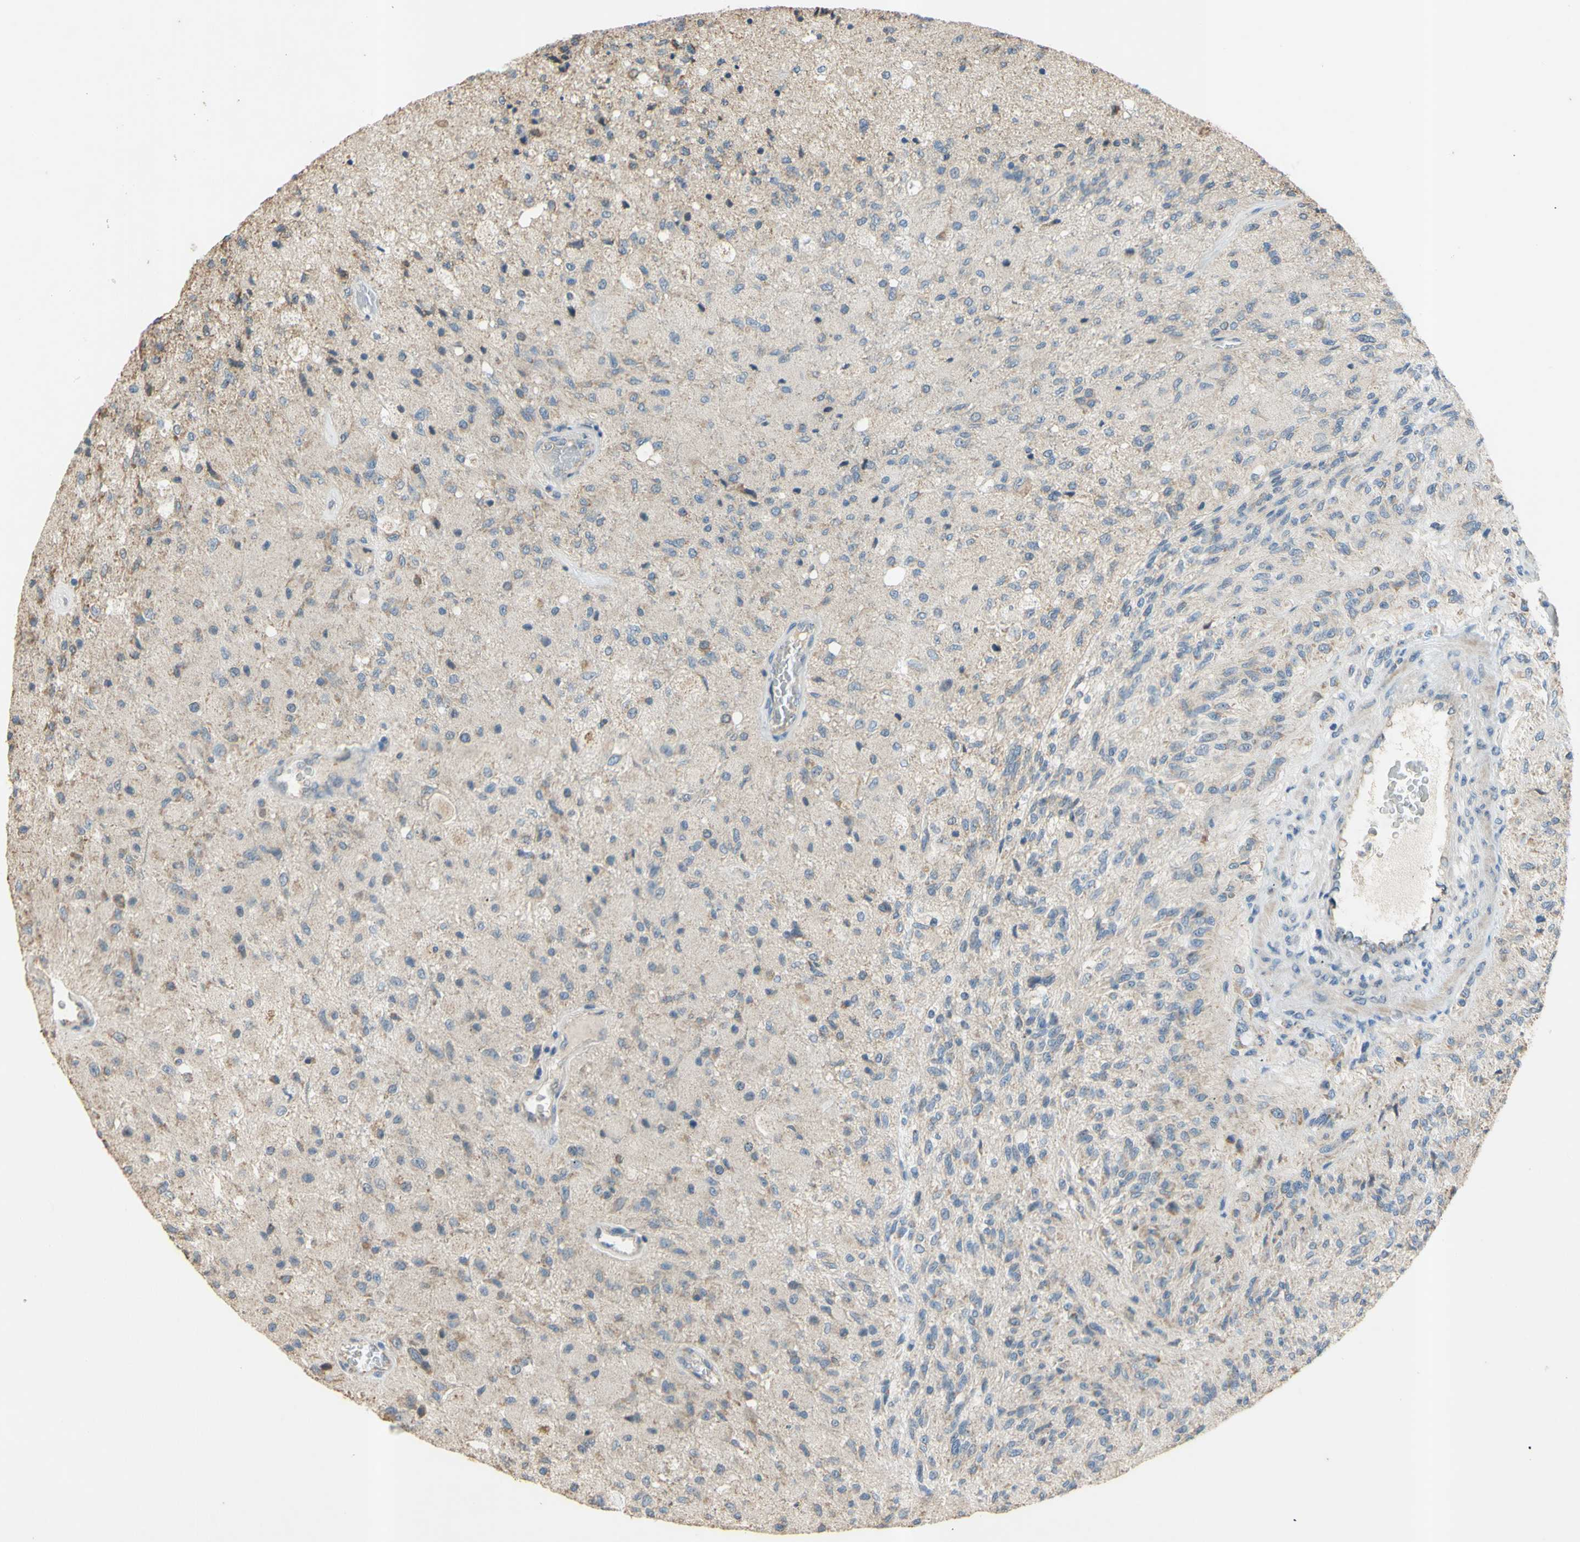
{"staining": {"intensity": "weak", "quantity": "<25%", "location": "cytoplasmic/membranous"}, "tissue": "glioma", "cell_type": "Tumor cells", "image_type": "cancer", "snomed": [{"axis": "morphology", "description": "Normal tissue, NOS"}, {"axis": "morphology", "description": "Glioma, malignant, High grade"}, {"axis": "topography", "description": "Cerebral cortex"}], "caption": "The immunohistochemistry image has no significant expression in tumor cells of glioma tissue.", "gene": "PTGIS", "patient": {"sex": "male", "age": 77}}